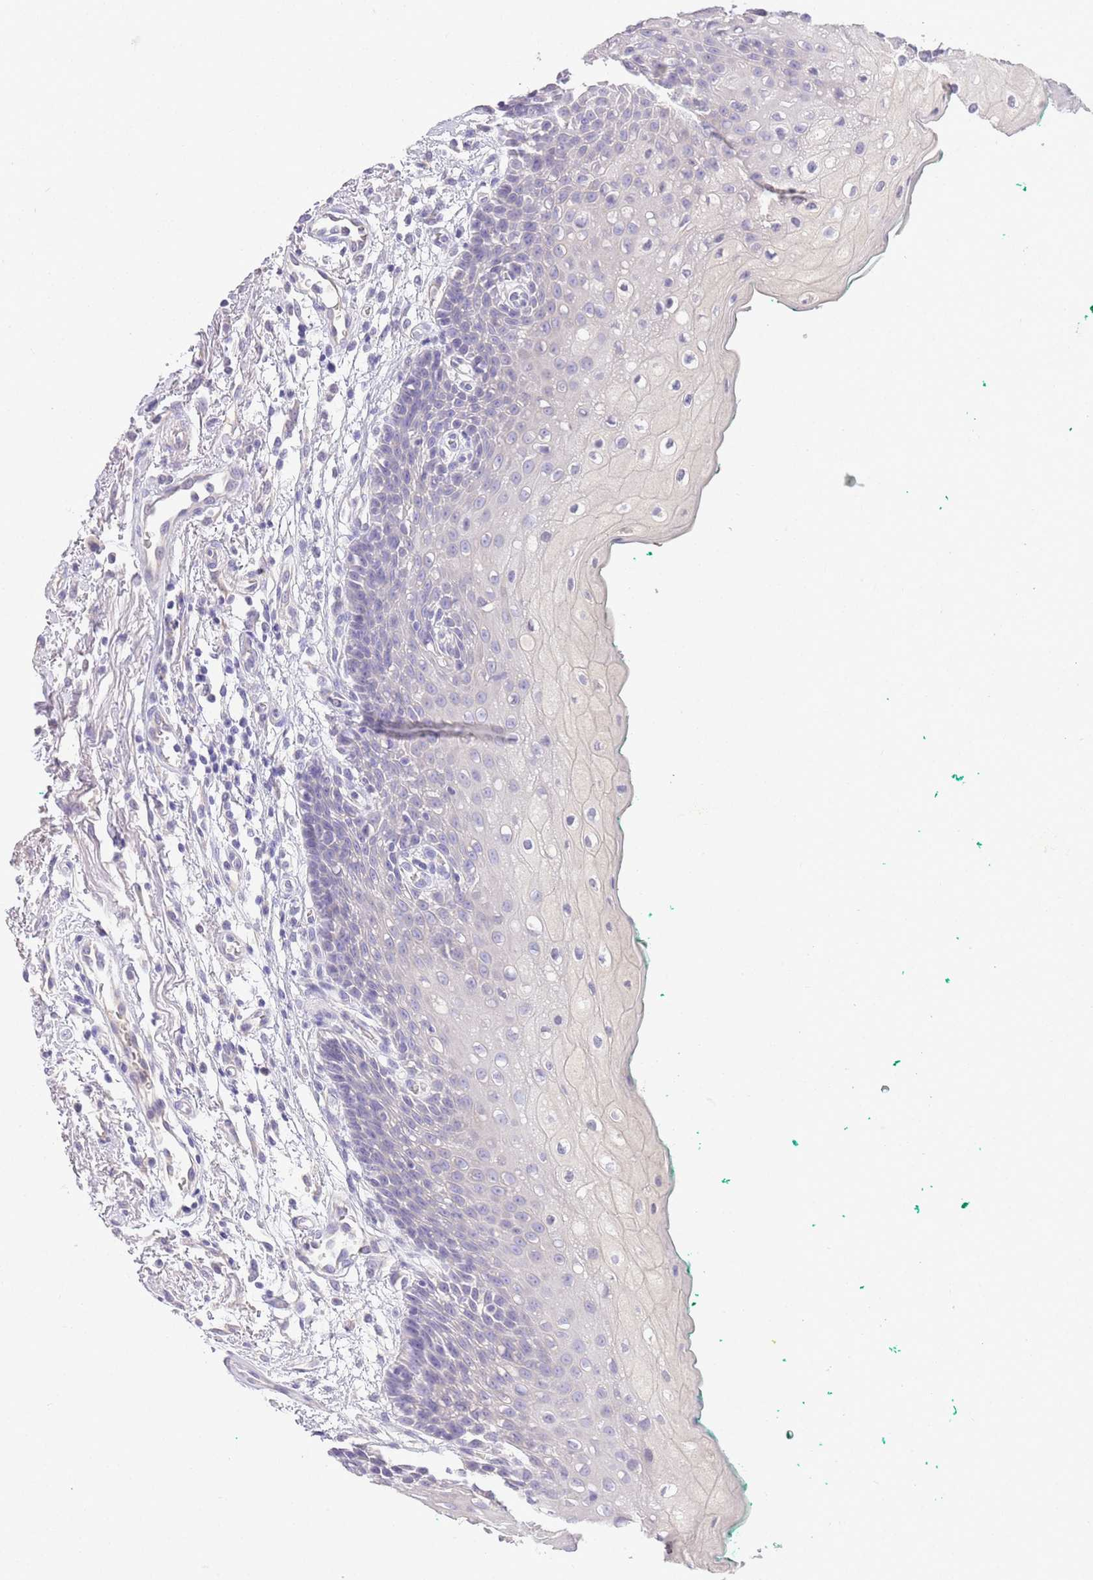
{"staining": {"intensity": "negative", "quantity": "none", "location": "none"}, "tissue": "oral mucosa", "cell_type": "Squamous epithelial cells", "image_type": "normal", "snomed": [{"axis": "morphology", "description": "Normal tissue, NOS"}, {"axis": "morphology", "description": "Squamous cell carcinoma, NOS"}, {"axis": "topography", "description": "Oral tissue"}, {"axis": "topography", "description": "Tounge, NOS"}, {"axis": "topography", "description": "Head-Neck"}], "caption": "Immunohistochemistry micrograph of benign oral mucosa: oral mucosa stained with DAB (3,3'-diaminobenzidine) exhibits no significant protein positivity in squamous epithelial cells.", "gene": "SFTPA1", "patient": {"sex": "male", "age": 79}}